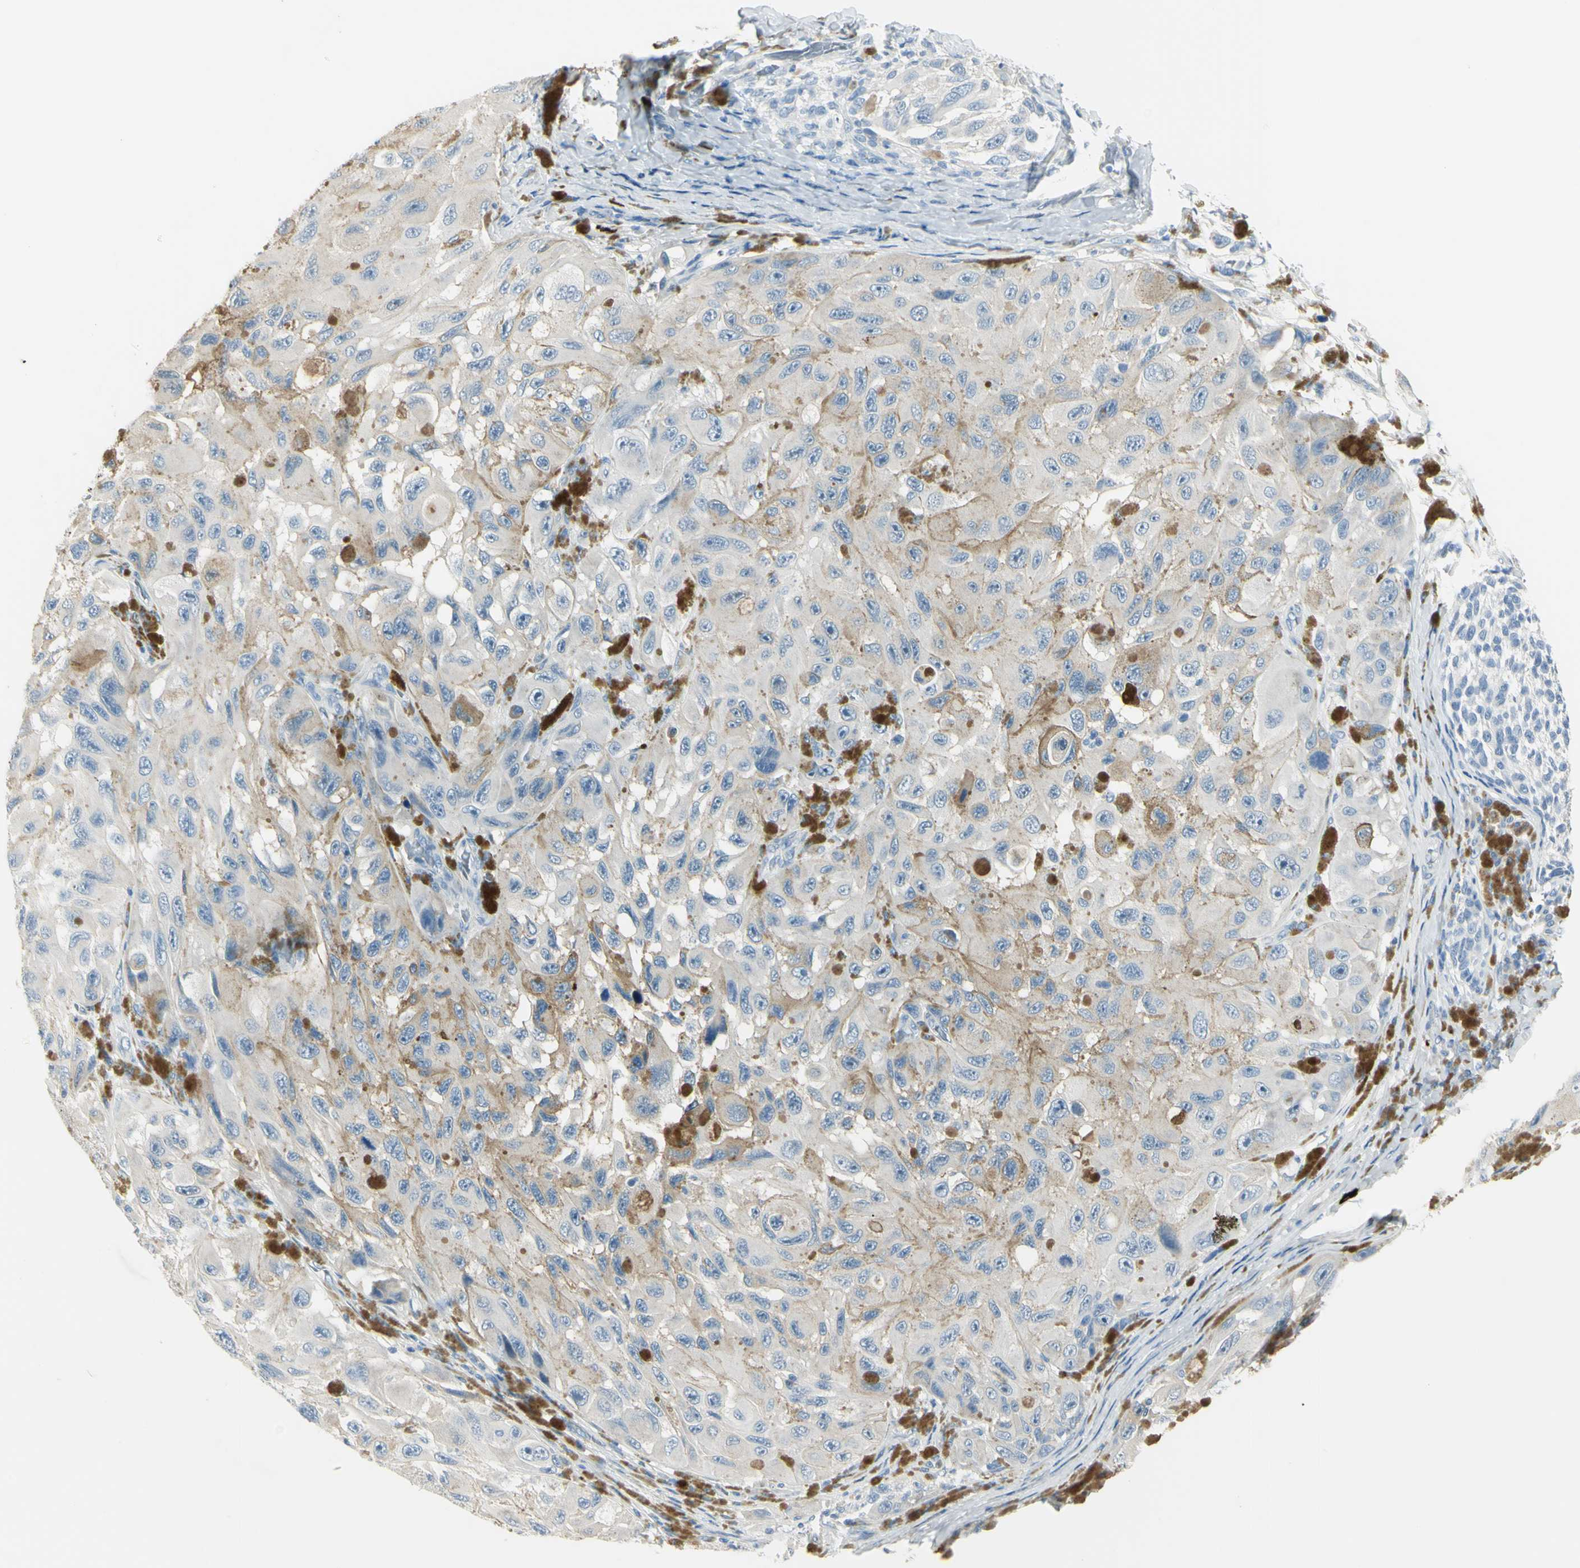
{"staining": {"intensity": "negative", "quantity": "none", "location": "none"}, "tissue": "melanoma", "cell_type": "Tumor cells", "image_type": "cancer", "snomed": [{"axis": "morphology", "description": "Malignant melanoma, NOS"}, {"axis": "topography", "description": "Skin"}], "caption": "This is a histopathology image of immunohistochemistry (IHC) staining of malignant melanoma, which shows no staining in tumor cells.", "gene": "DLG4", "patient": {"sex": "female", "age": 73}}